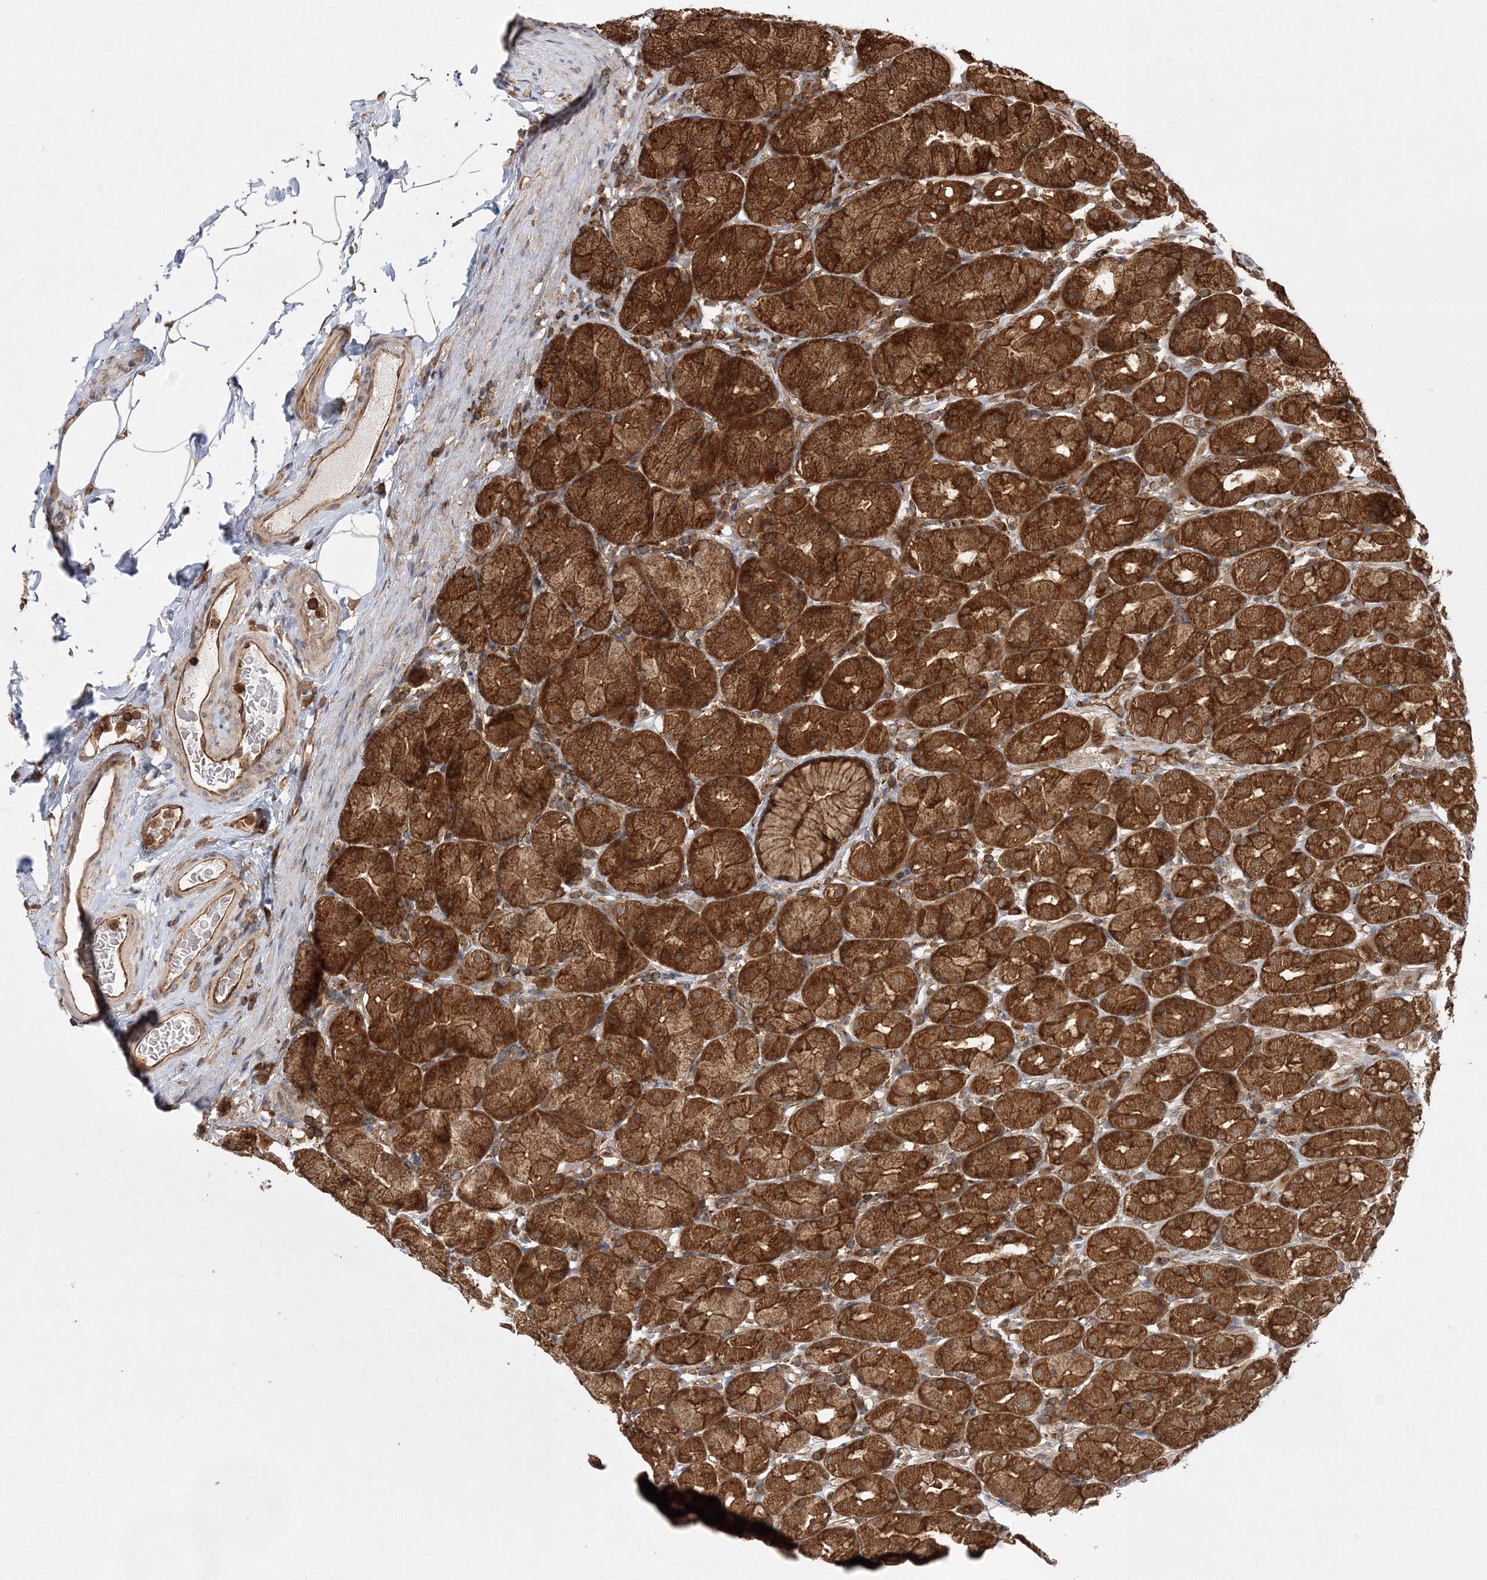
{"staining": {"intensity": "strong", "quantity": ">75%", "location": "cytoplasmic/membranous"}, "tissue": "stomach", "cell_type": "Glandular cells", "image_type": "normal", "snomed": [{"axis": "morphology", "description": "Normal tissue, NOS"}, {"axis": "topography", "description": "Stomach, upper"}], "caption": "Benign stomach exhibits strong cytoplasmic/membranous staining in approximately >75% of glandular cells (IHC, brightfield microscopy, high magnification)..", "gene": "WDR37", "patient": {"sex": "male", "age": 68}}